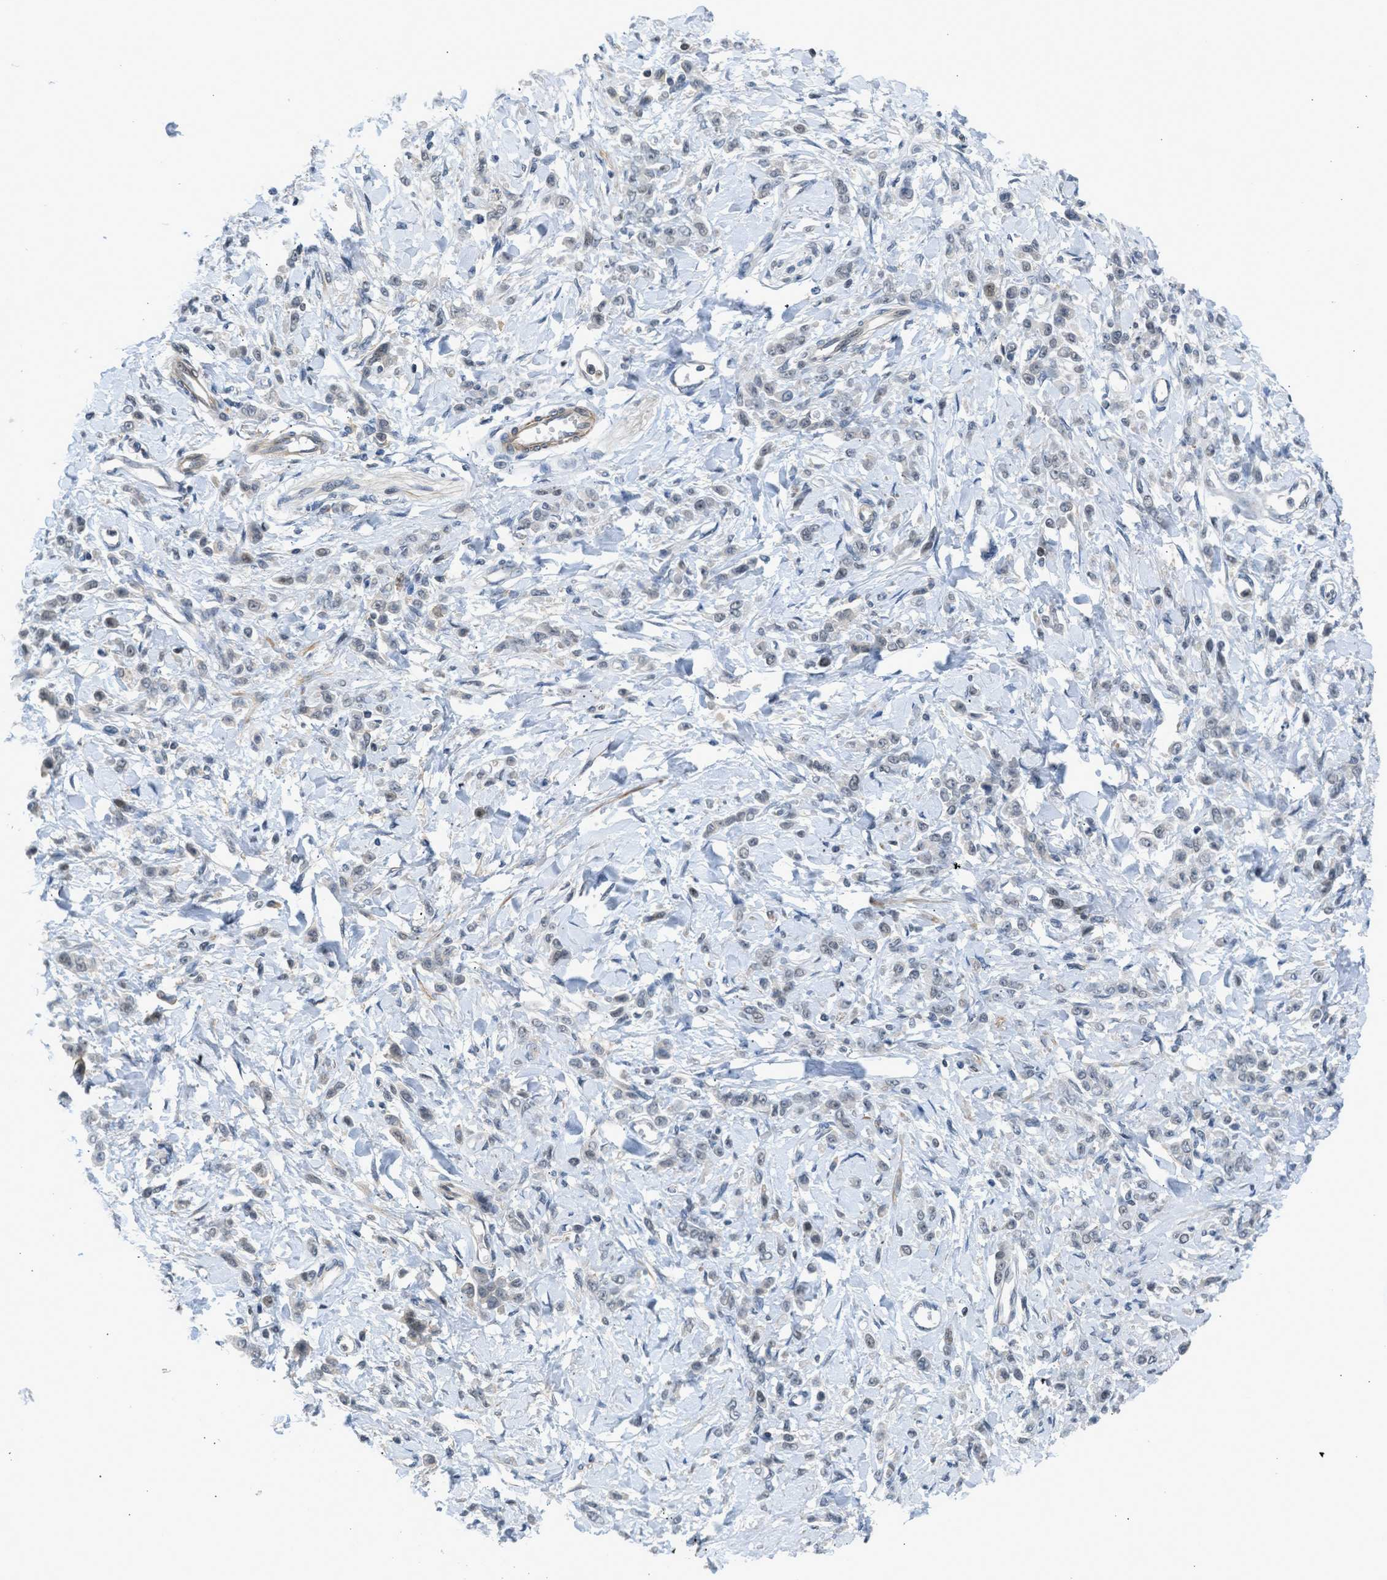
{"staining": {"intensity": "negative", "quantity": "none", "location": "none"}, "tissue": "stomach cancer", "cell_type": "Tumor cells", "image_type": "cancer", "snomed": [{"axis": "morphology", "description": "Normal tissue, NOS"}, {"axis": "morphology", "description": "Adenocarcinoma, NOS"}, {"axis": "topography", "description": "Stomach"}], "caption": "Human stomach cancer stained for a protein using immunohistochemistry displays no positivity in tumor cells.", "gene": "TTBK2", "patient": {"sex": "male", "age": 82}}